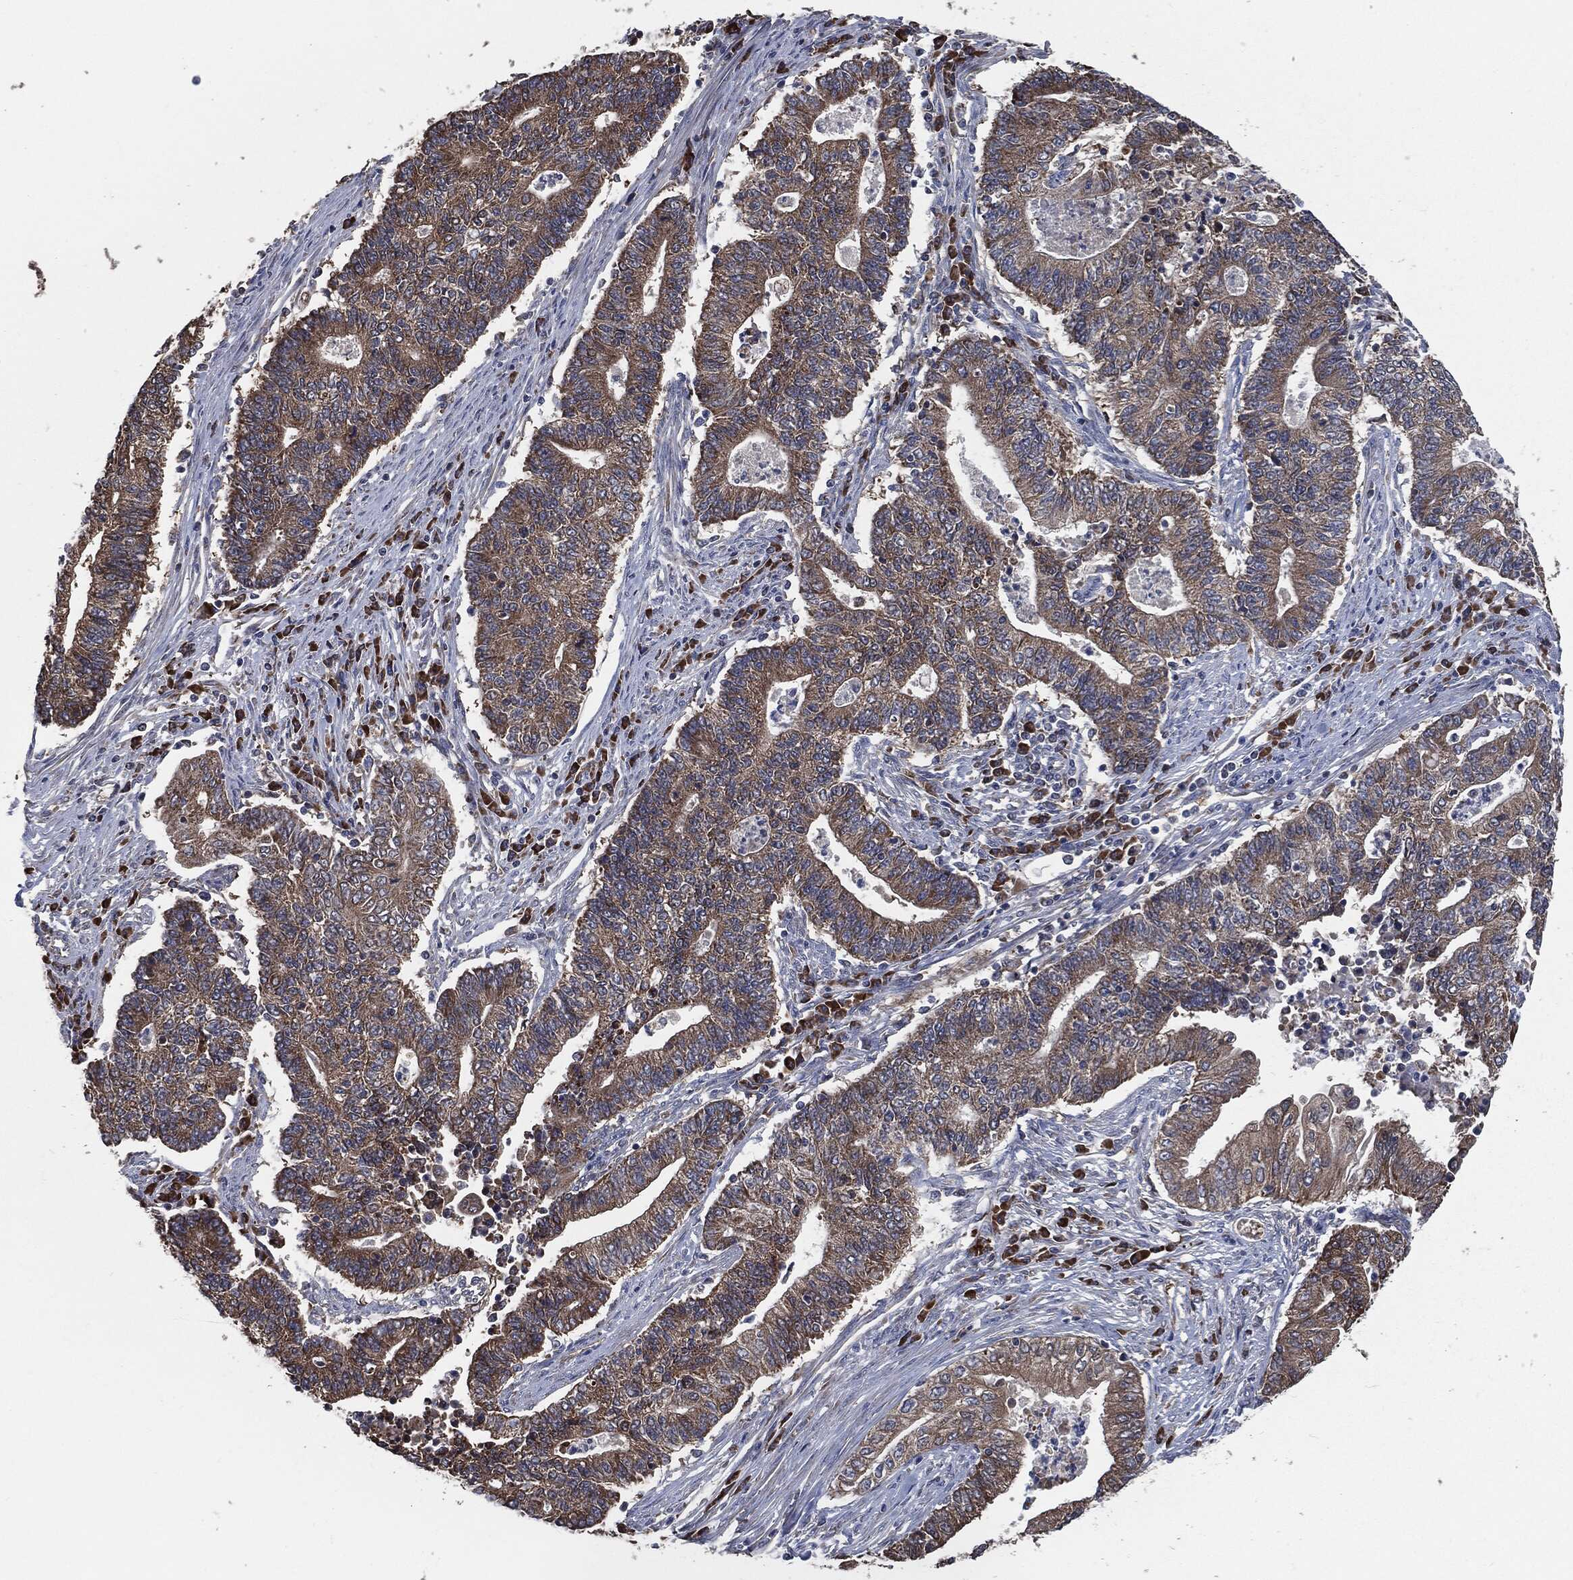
{"staining": {"intensity": "moderate", "quantity": "25%-75%", "location": "cytoplasmic/membranous"}, "tissue": "endometrial cancer", "cell_type": "Tumor cells", "image_type": "cancer", "snomed": [{"axis": "morphology", "description": "Adenocarcinoma, NOS"}, {"axis": "topography", "description": "Uterus"}, {"axis": "topography", "description": "Endometrium"}], "caption": "A brown stain labels moderate cytoplasmic/membranous positivity of a protein in human endometrial adenocarcinoma tumor cells.", "gene": "PRDX4", "patient": {"sex": "female", "age": 54}}